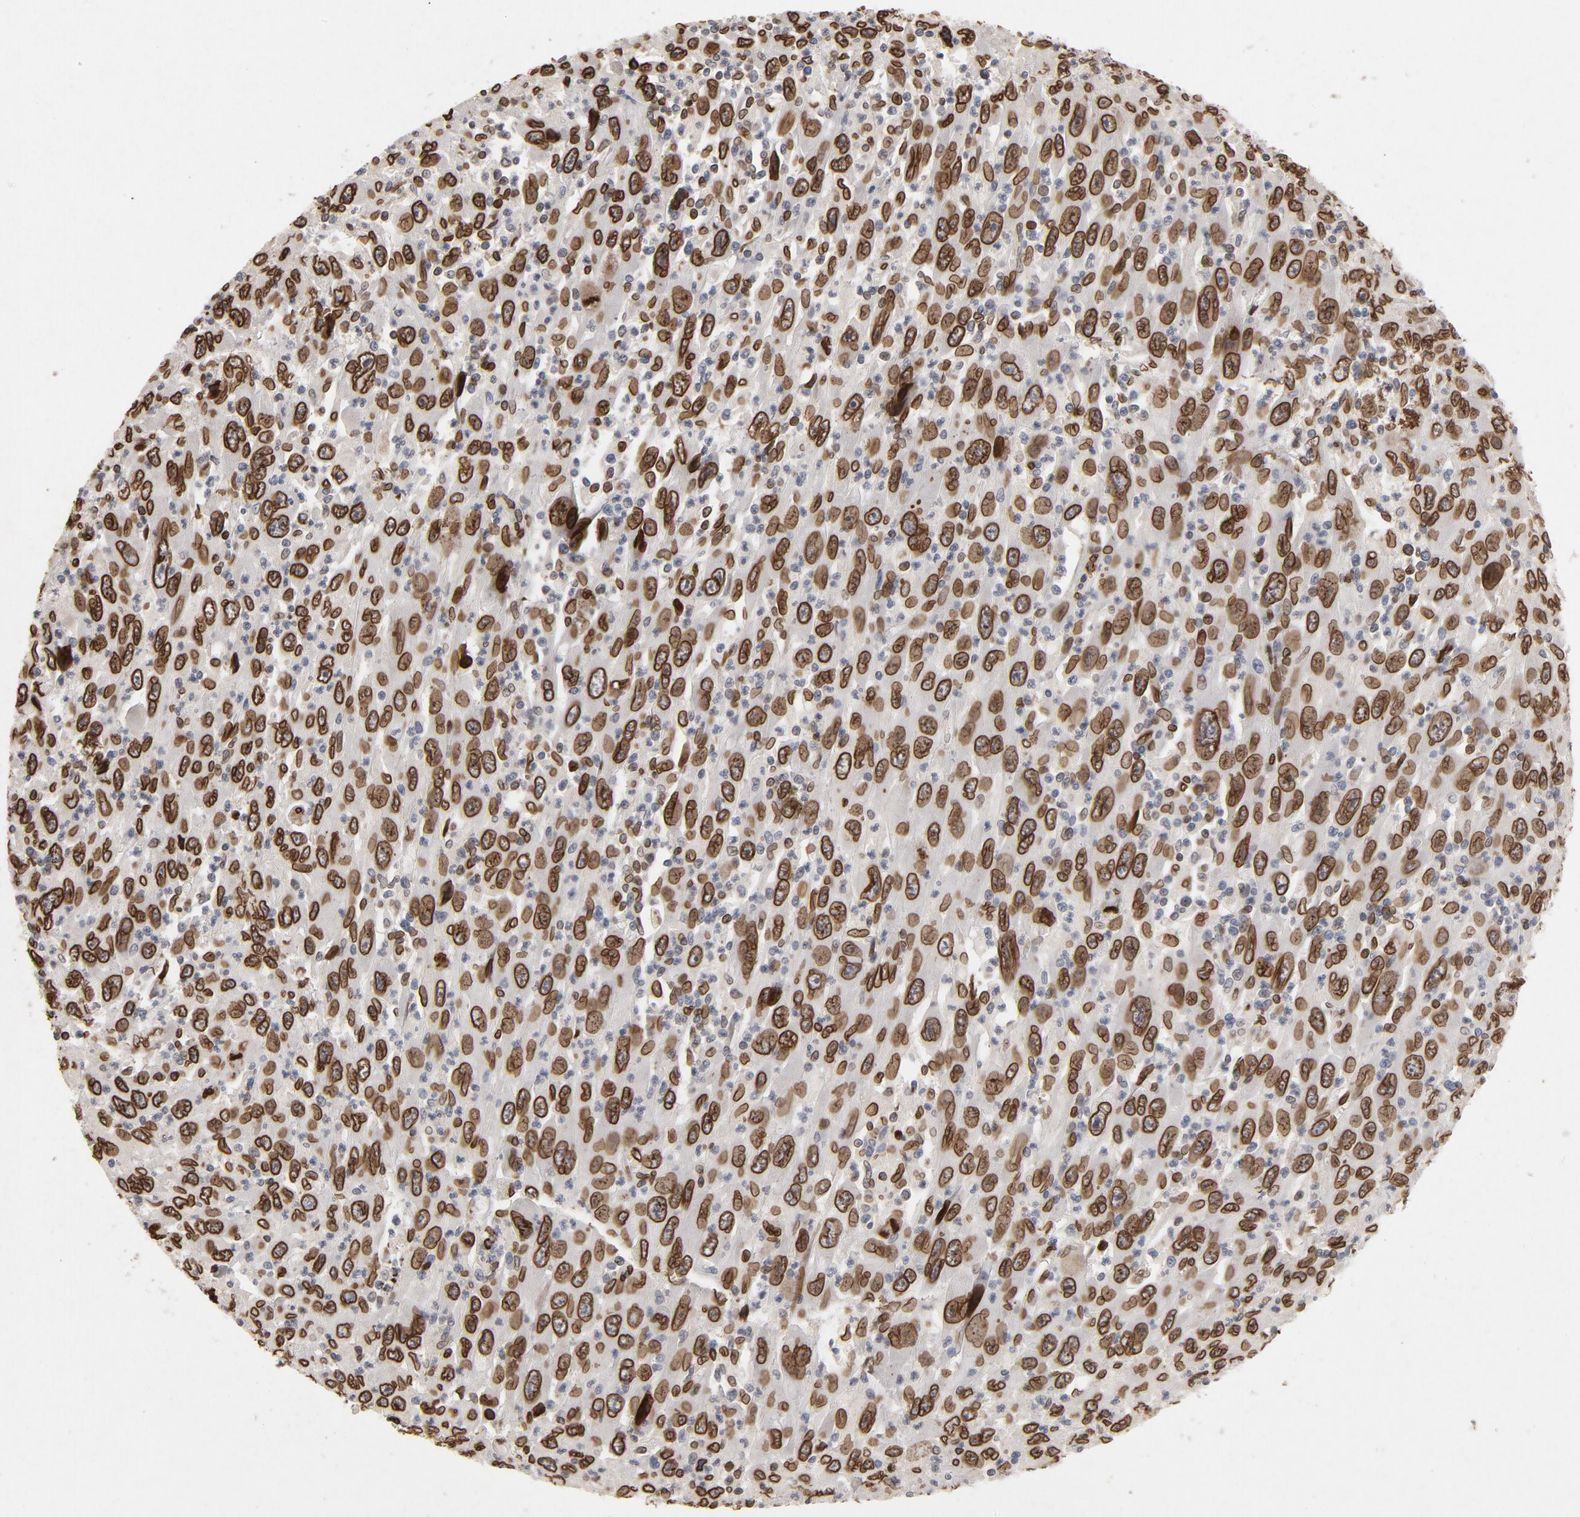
{"staining": {"intensity": "strong", "quantity": ">75%", "location": "cytoplasmic/membranous,nuclear"}, "tissue": "melanoma", "cell_type": "Tumor cells", "image_type": "cancer", "snomed": [{"axis": "morphology", "description": "Malignant melanoma, Metastatic site"}, {"axis": "topography", "description": "Skin"}], "caption": "Human melanoma stained with a brown dye displays strong cytoplasmic/membranous and nuclear positive expression in approximately >75% of tumor cells.", "gene": "LMNA", "patient": {"sex": "female", "age": 56}}